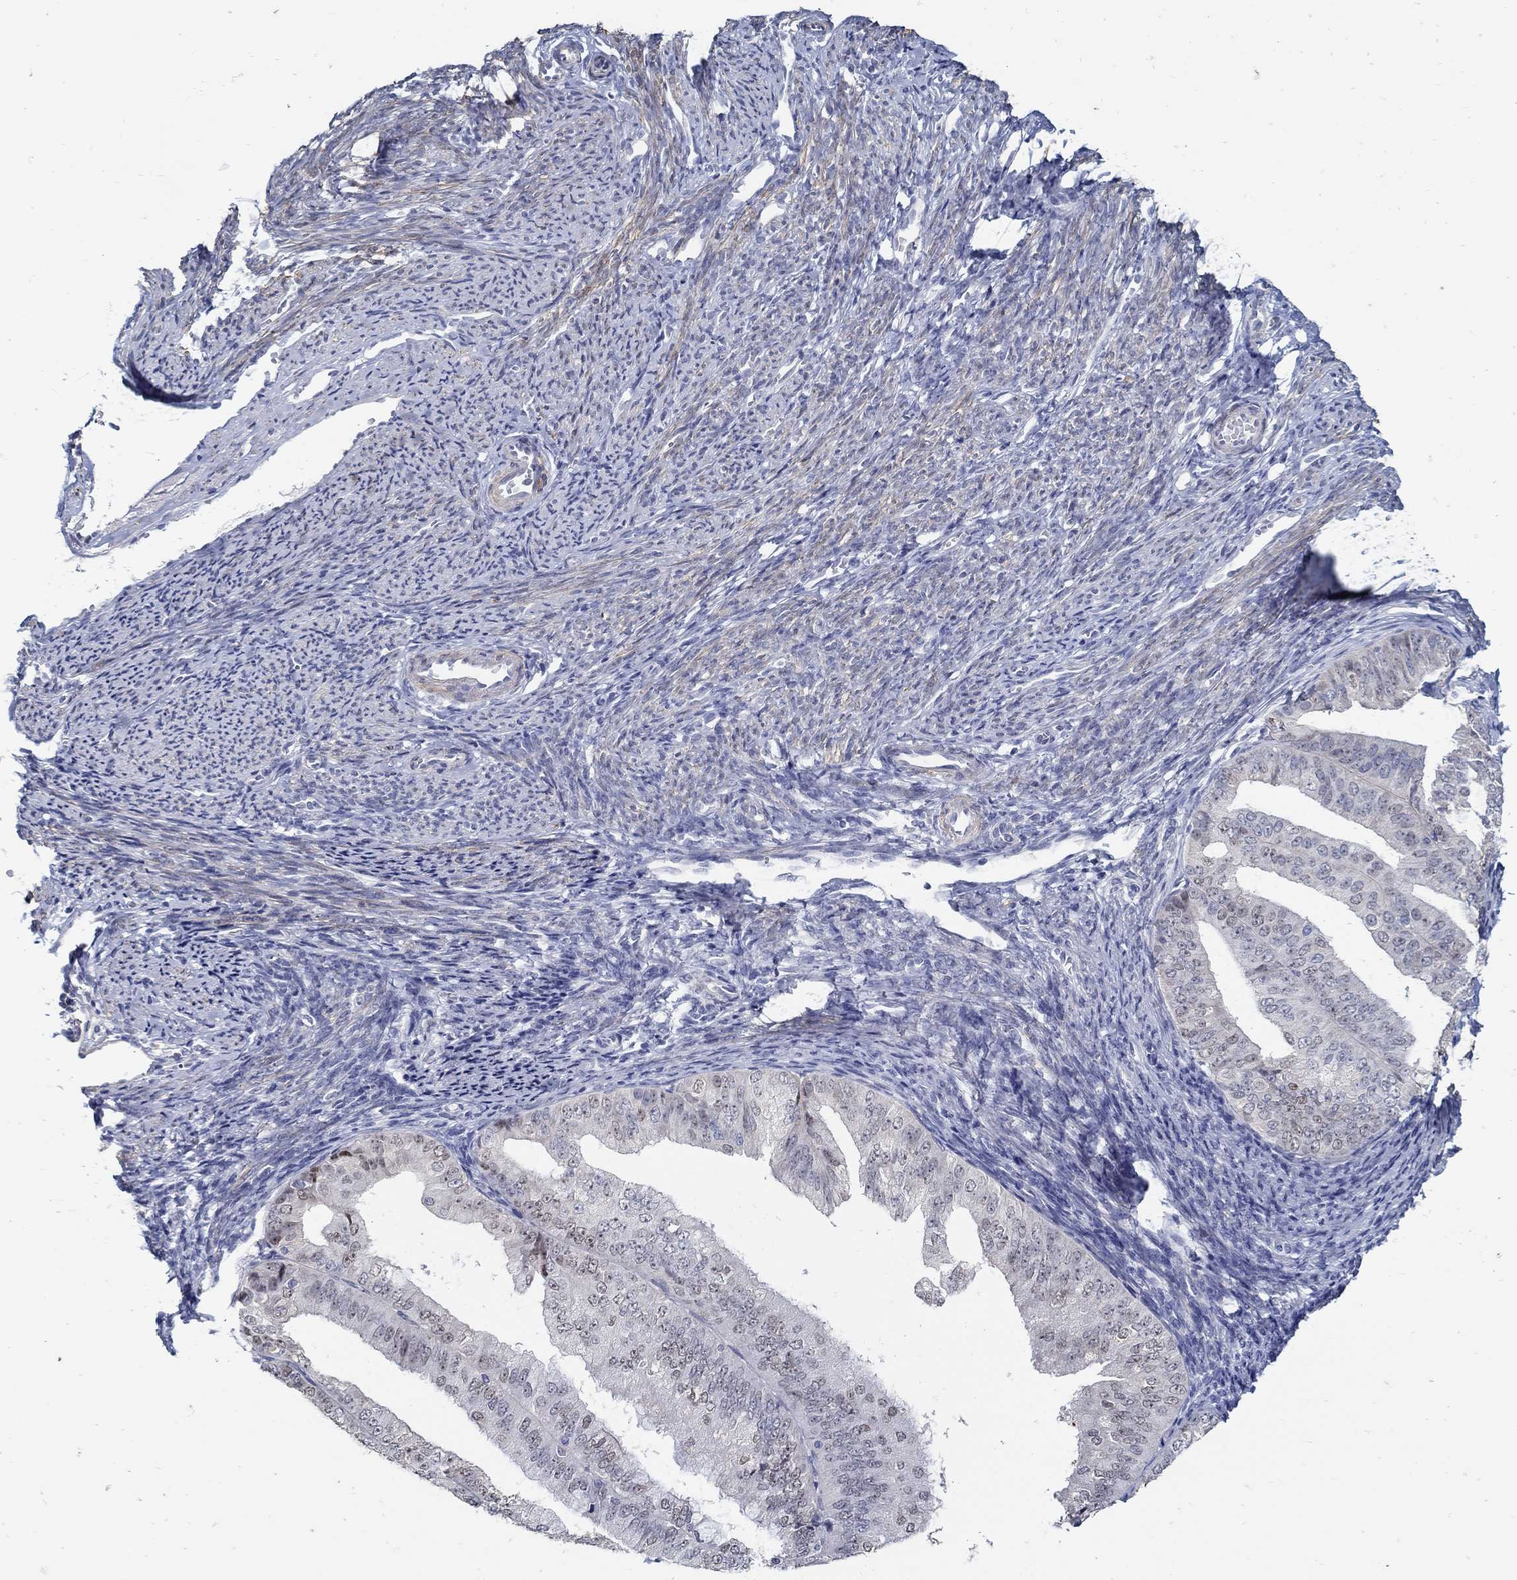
{"staining": {"intensity": "weak", "quantity": "<25%", "location": "nuclear"}, "tissue": "endometrial cancer", "cell_type": "Tumor cells", "image_type": "cancer", "snomed": [{"axis": "morphology", "description": "Adenocarcinoma, NOS"}, {"axis": "topography", "description": "Endometrium"}], "caption": "Endometrial cancer was stained to show a protein in brown. There is no significant staining in tumor cells. The staining was performed using DAB (3,3'-diaminobenzidine) to visualize the protein expression in brown, while the nuclei were stained in blue with hematoxylin (Magnification: 20x).", "gene": "USP29", "patient": {"sex": "female", "age": 63}}